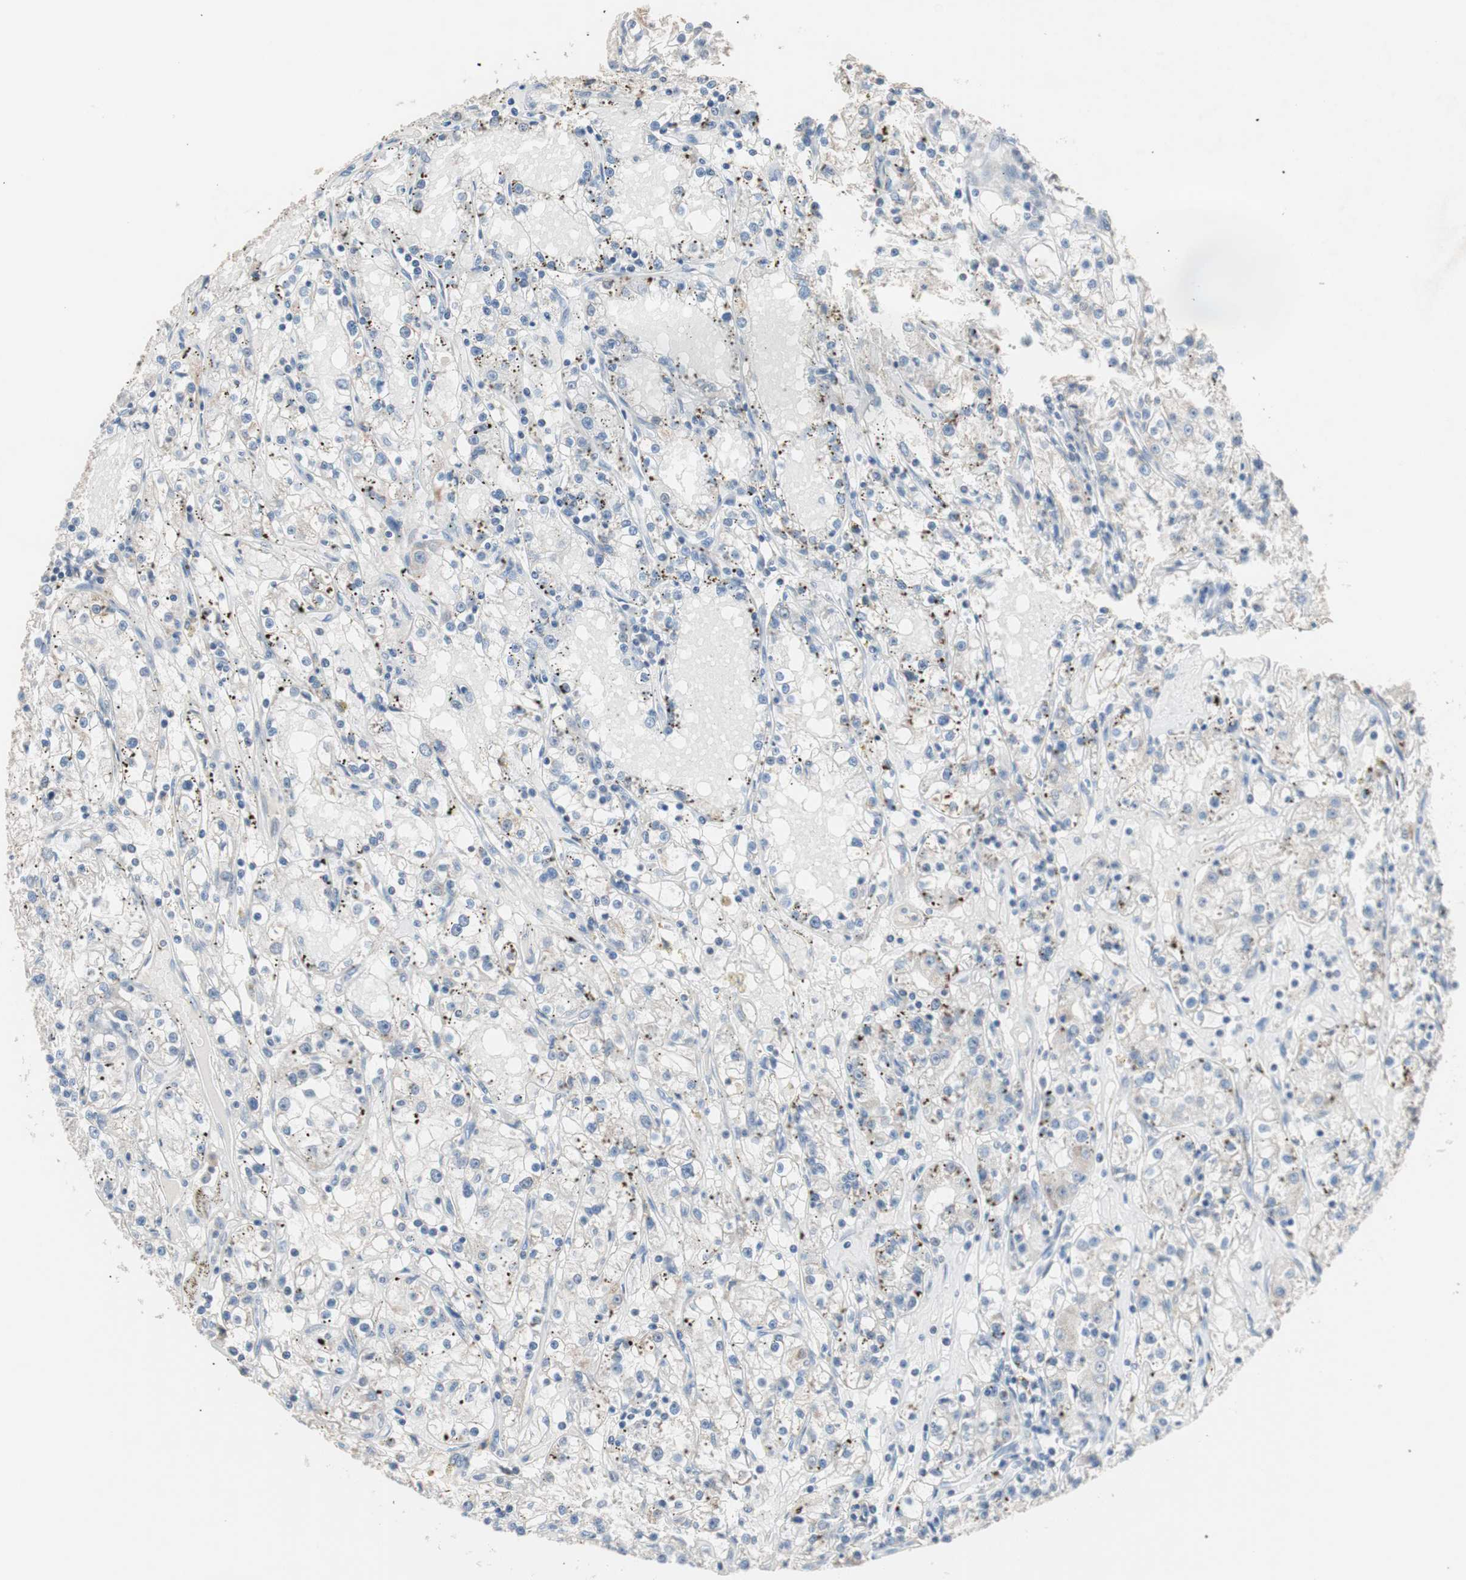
{"staining": {"intensity": "negative", "quantity": "none", "location": "none"}, "tissue": "renal cancer", "cell_type": "Tumor cells", "image_type": "cancer", "snomed": [{"axis": "morphology", "description": "Adenocarcinoma, NOS"}, {"axis": "topography", "description": "Kidney"}], "caption": "Image shows no protein expression in tumor cells of renal adenocarcinoma tissue. (Stains: DAB (3,3'-diaminobenzidine) immunohistochemistry with hematoxylin counter stain, Microscopy: brightfield microscopy at high magnification).", "gene": "LIG3", "patient": {"sex": "male", "age": 56}}